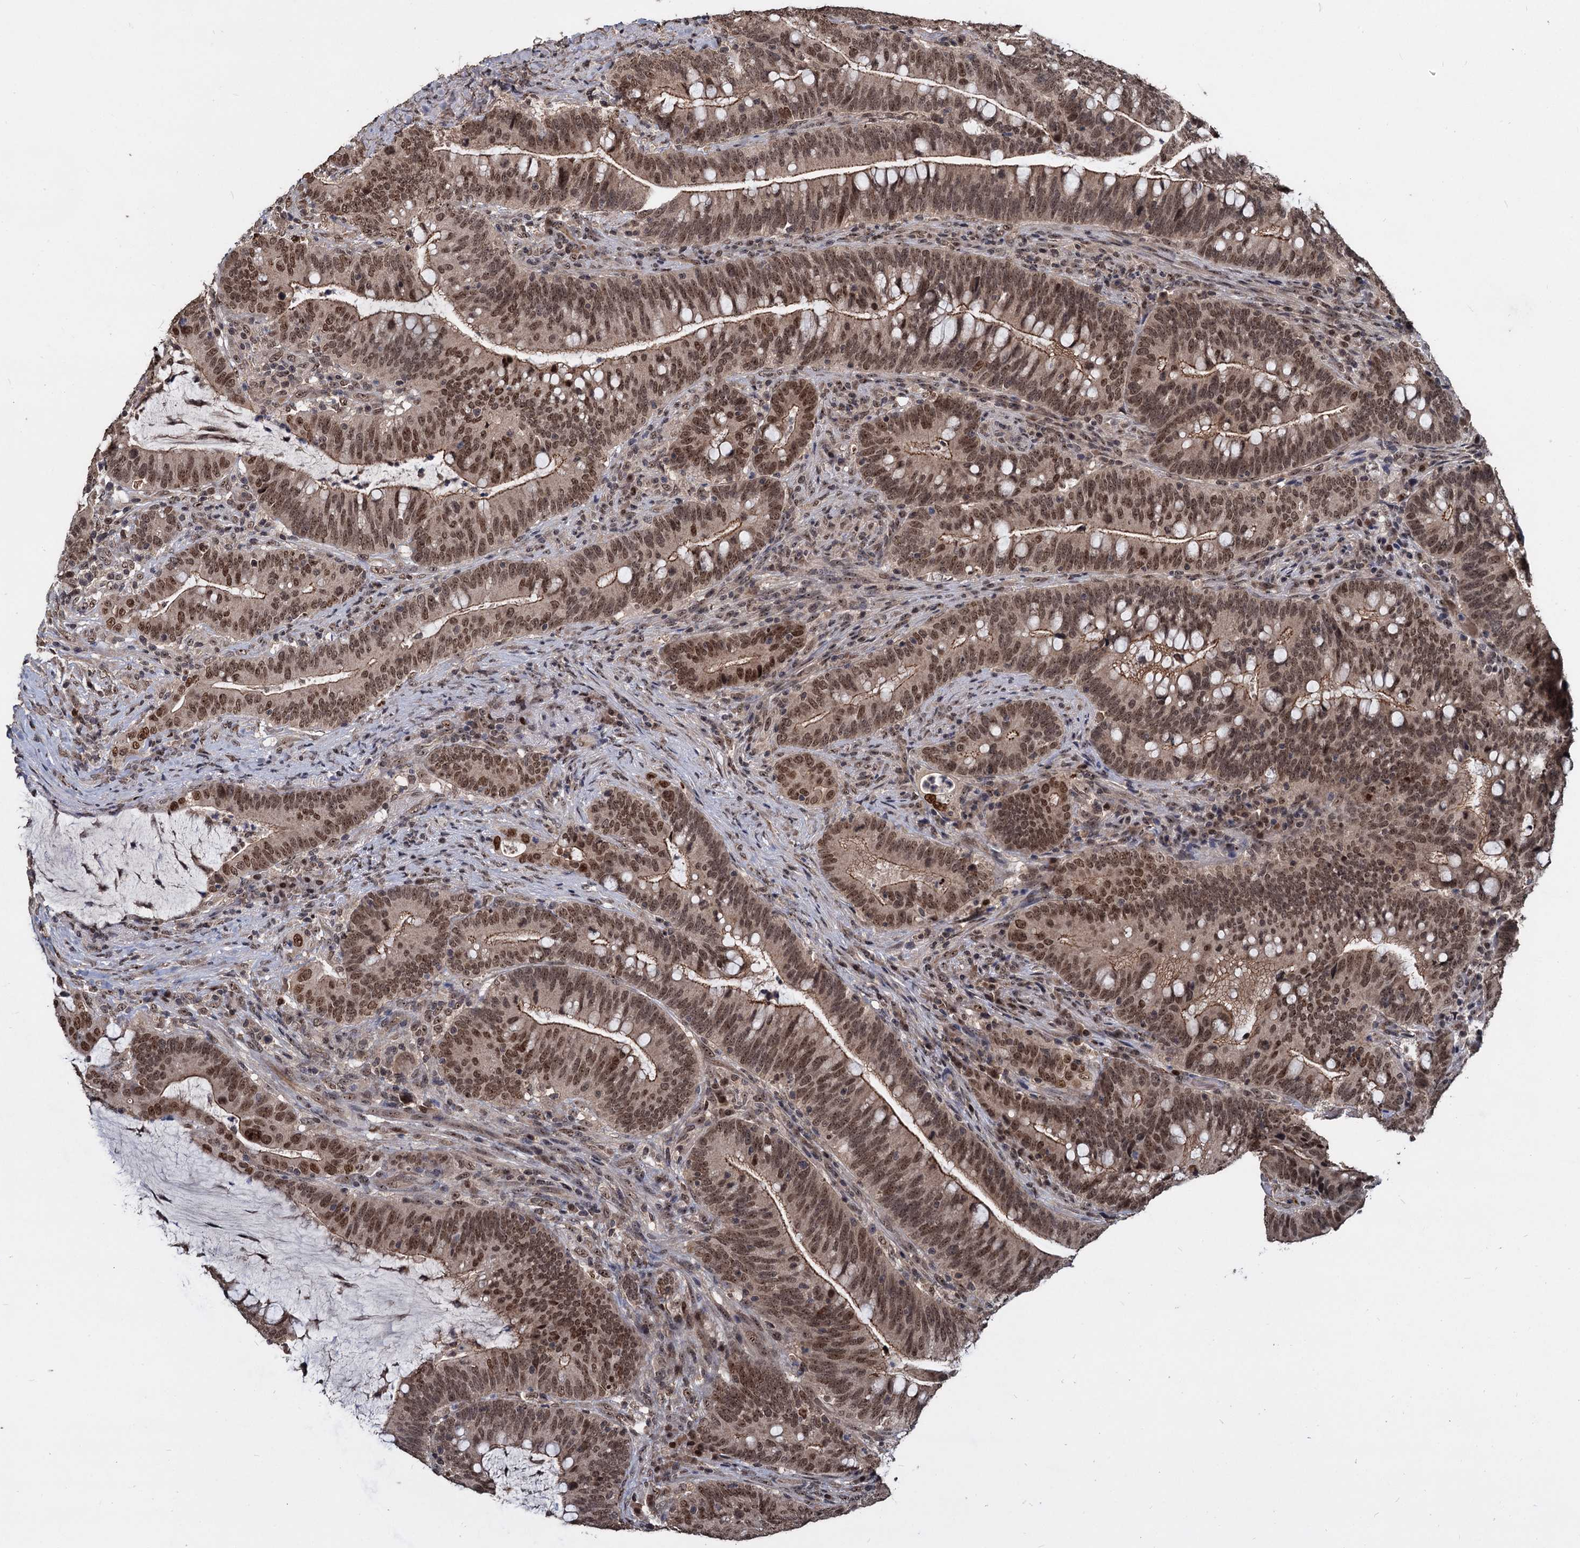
{"staining": {"intensity": "moderate", "quantity": ">75%", "location": "cytoplasmic/membranous,nuclear"}, "tissue": "colorectal cancer", "cell_type": "Tumor cells", "image_type": "cancer", "snomed": [{"axis": "morphology", "description": "Adenocarcinoma, NOS"}, {"axis": "topography", "description": "Colon"}], "caption": "Colorectal cancer (adenocarcinoma) tissue shows moderate cytoplasmic/membranous and nuclear staining in approximately >75% of tumor cells", "gene": "FAM216B", "patient": {"sex": "female", "age": 66}}